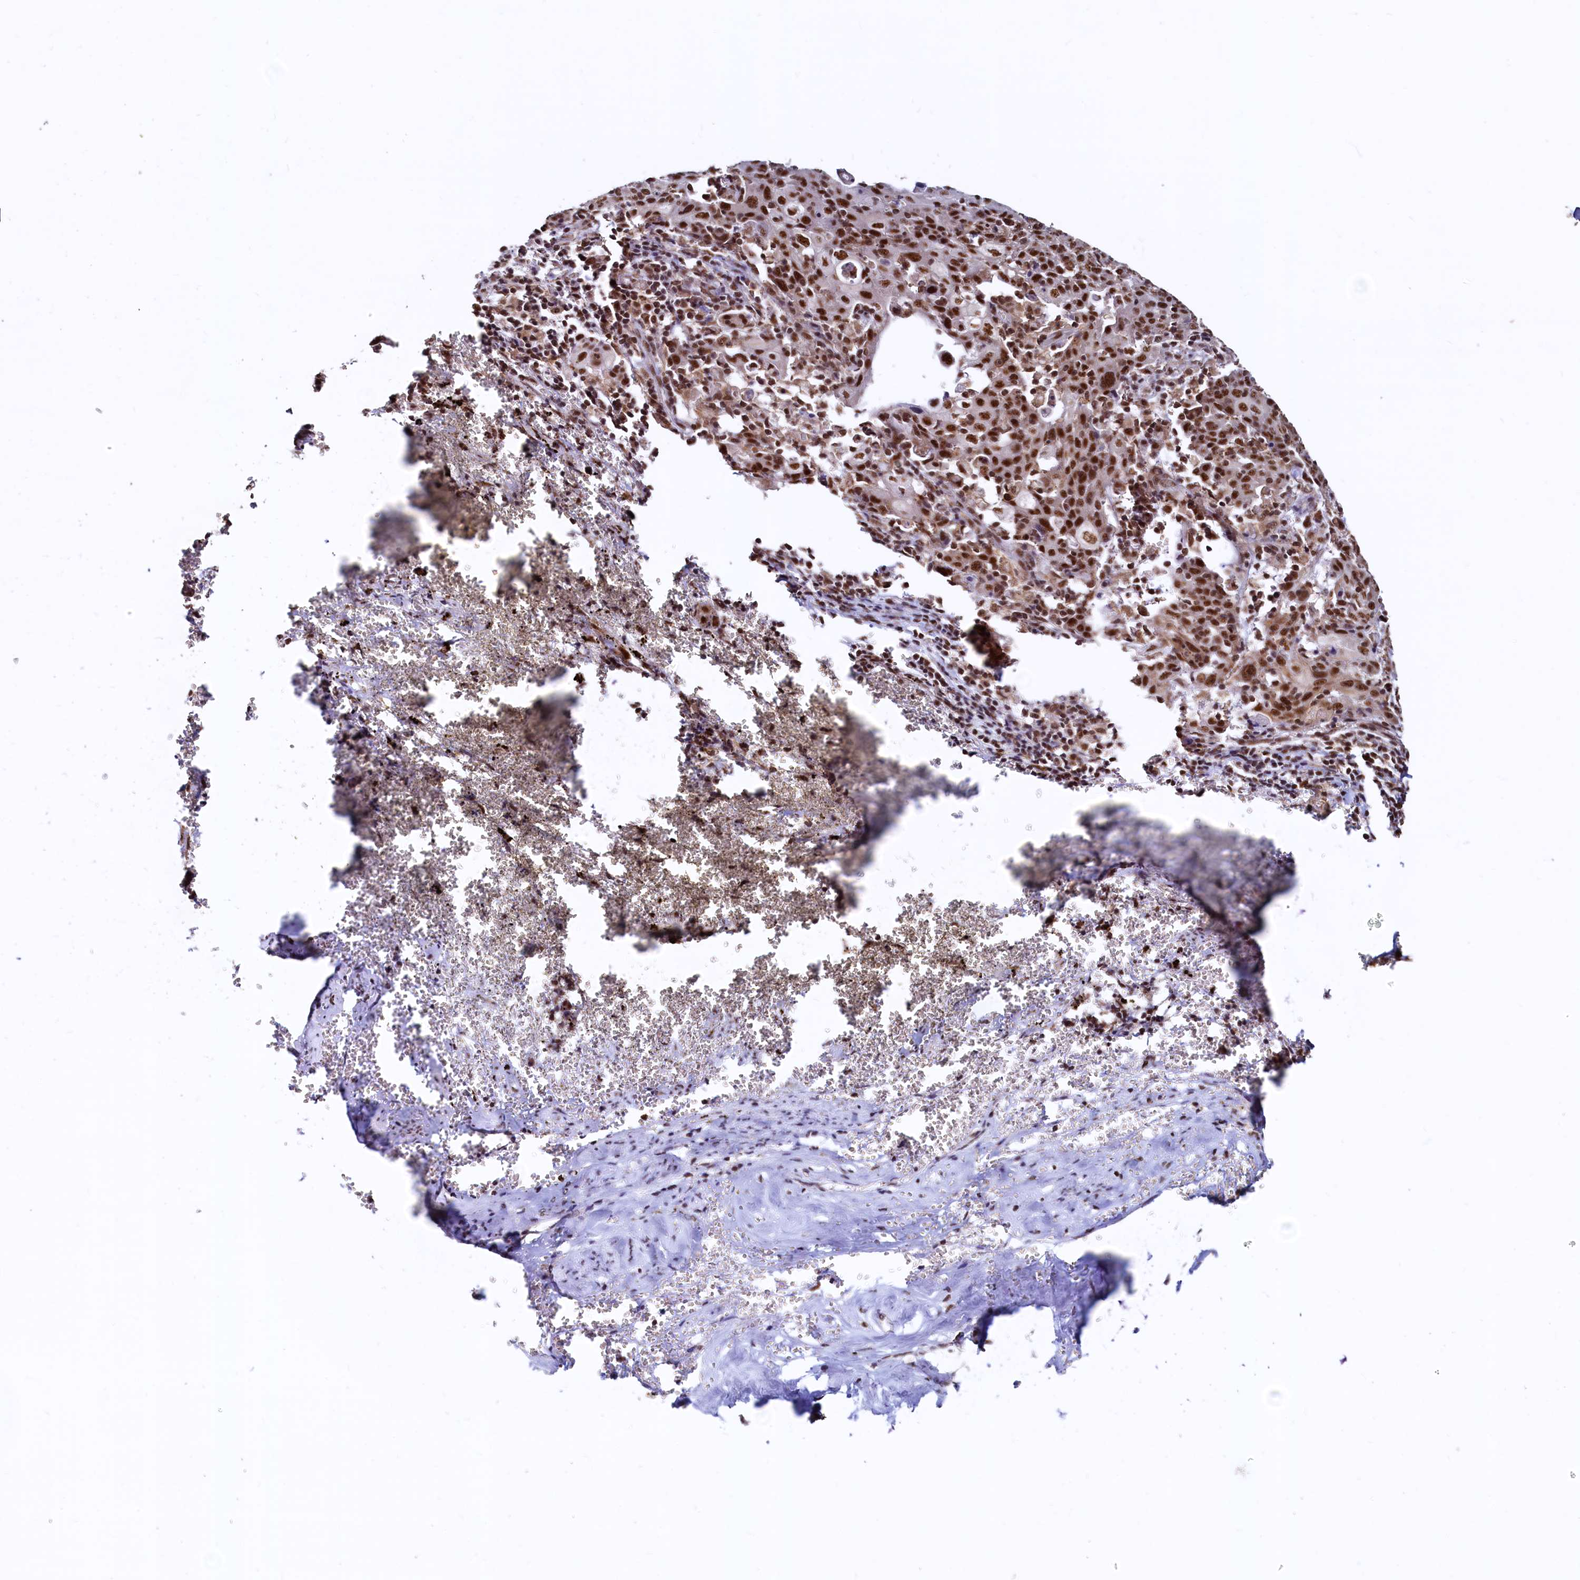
{"staining": {"intensity": "strong", "quantity": ">75%", "location": "cytoplasmic/membranous,nuclear"}, "tissue": "cervical cancer", "cell_type": "Tumor cells", "image_type": "cancer", "snomed": [{"axis": "morphology", "description": "Squamous cell carcinoma, NOS"}, {"axis": "topography", "description": "Cervix"}], "caption": "Brown immunohistochemical staining in cervical squamous cell carcinoma demonstrates strong cytoplasmic/membranous and nuclear expression in about >75% of tumor cells. (brown staining indicates protein expression, while blue staining denotes nuclei).", "gene": "RSRC2", "patient": {"sex": "female", "age": 67}}